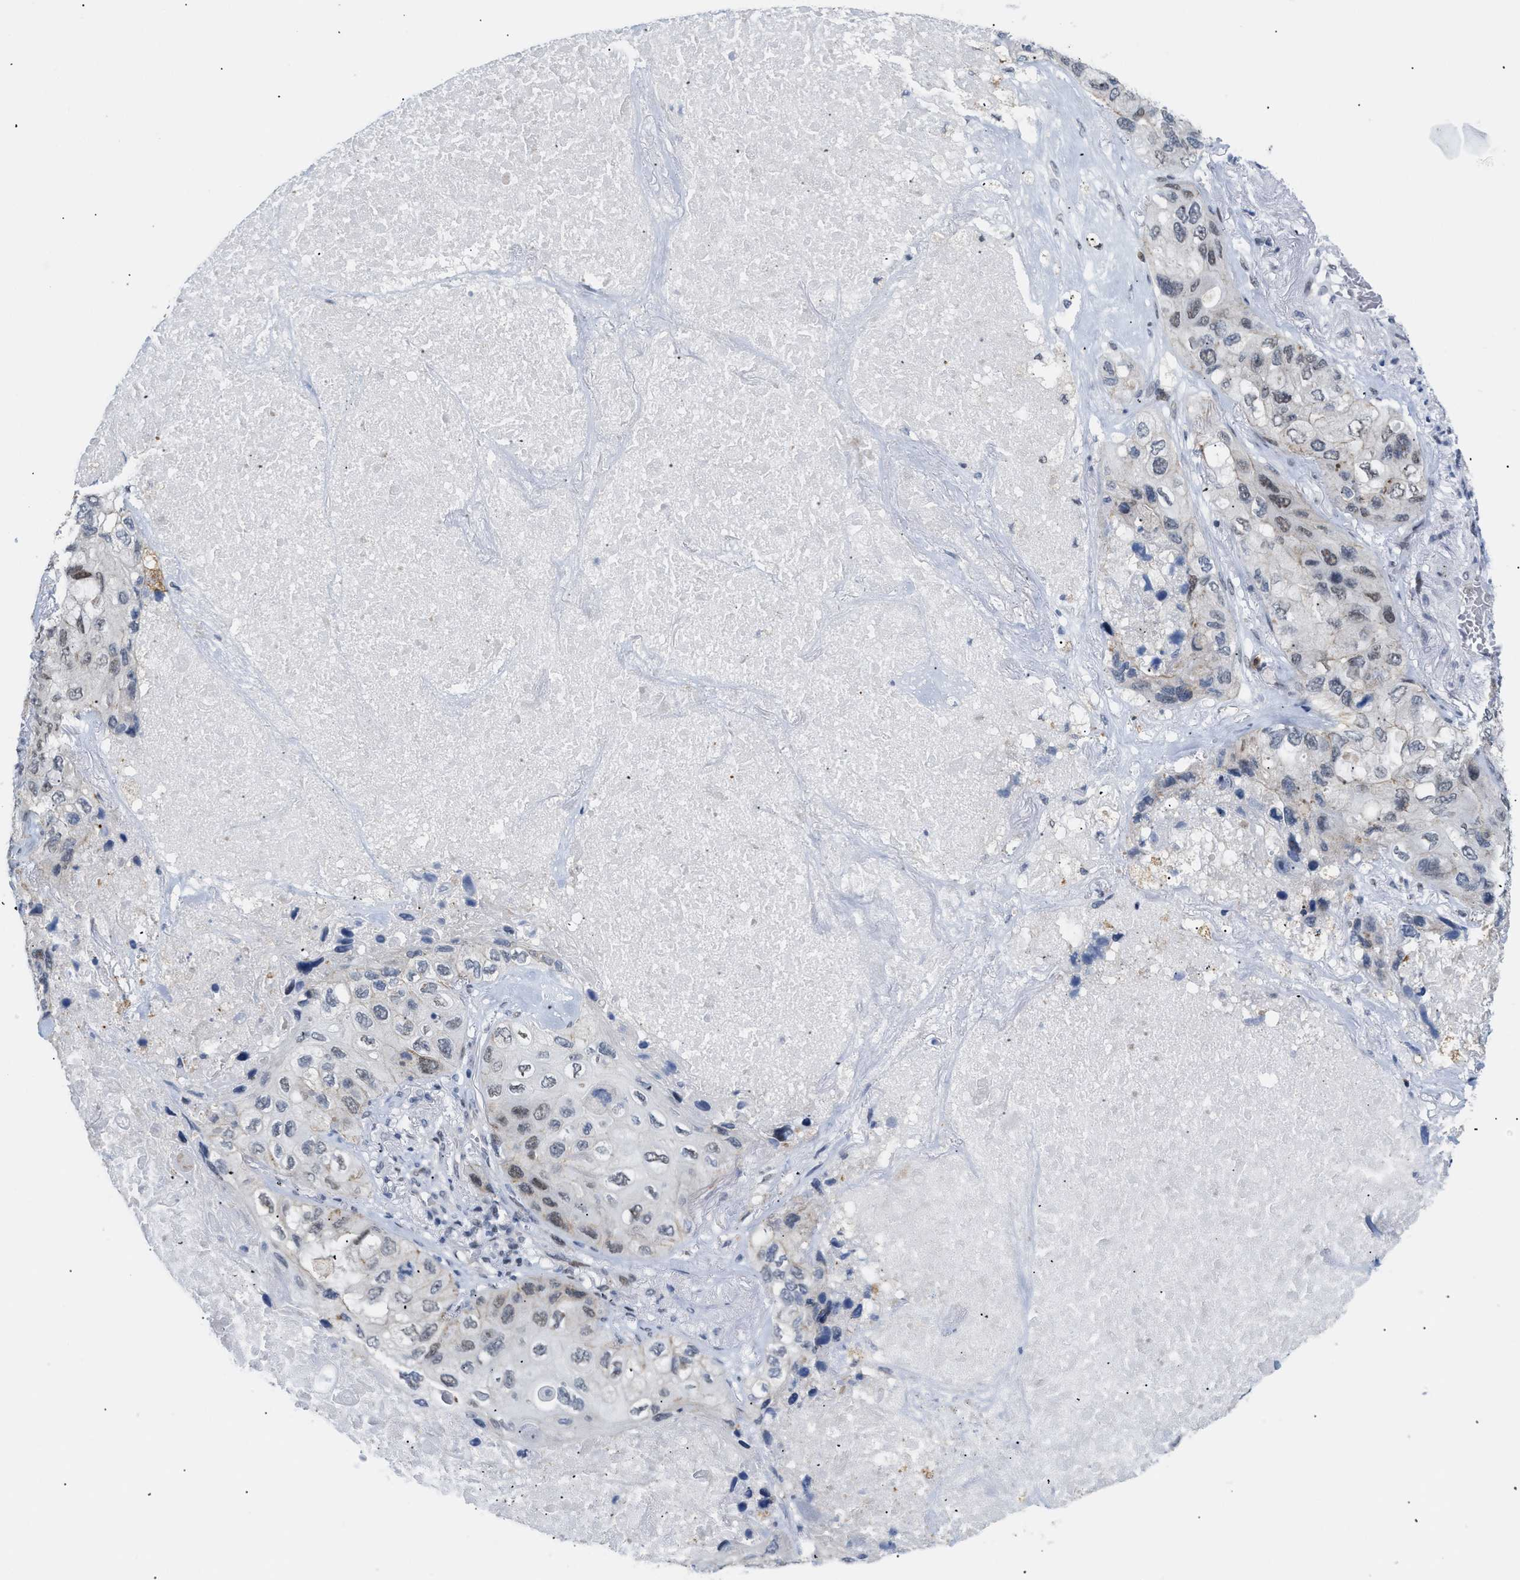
{"staining": {"intensity": "weak", "quantity": "<25%", "location": "nuclear"}, "tissue": "lung cancer", "cell_type": "Tumor cells", "image_type": "cancer", "snomed": [{"axis": "morphology", "description": "Squamous cell carcinoma, NOS"}, {"axis": "topography", "description": "Lung"}], "caption": "Immunohistochemistry of lung squamous cell carcinoma reveals no expression in tumor cells.", "gene": "MED1", "patient": {"sex": "female", "age": 73}}